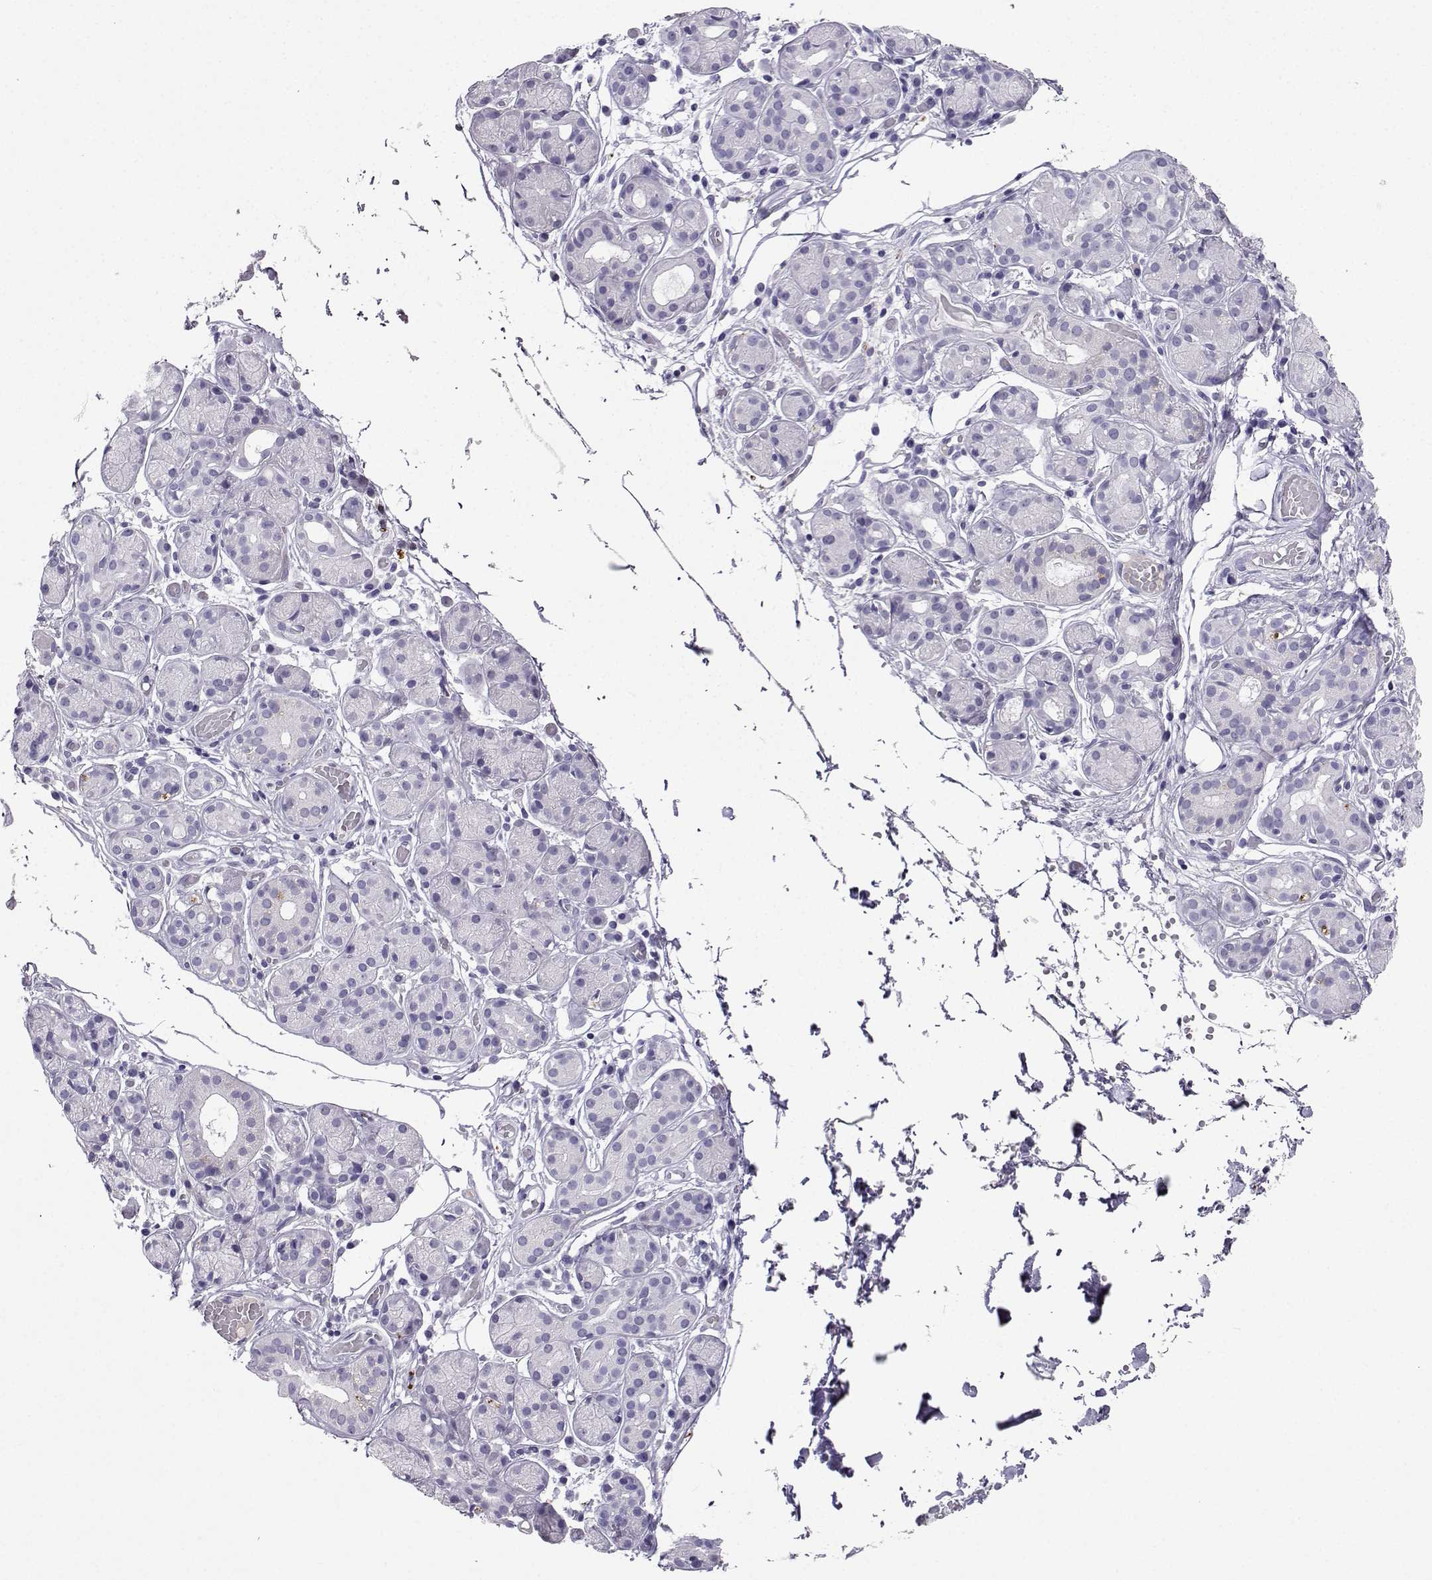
{"staining": {"intensity": "negative", "quantity": "none", "location": "none"}, "tissue": "salivary gland", "cell_type": "Glandular cells", "image_type": "normal", "snomed": [{"axis": "morphology", "description": "Normal tissue, NOS"}, {"axis": "topography", "description": "Salivary gland"}, {"axis": "topography", "description": "Peripheral nerve tissue"}], "caption": "IHC of benign salivary gland shows no positivity in glandular cells.", "gene": "GRIK4", "patient": {"sex": "male", "age": 71}}